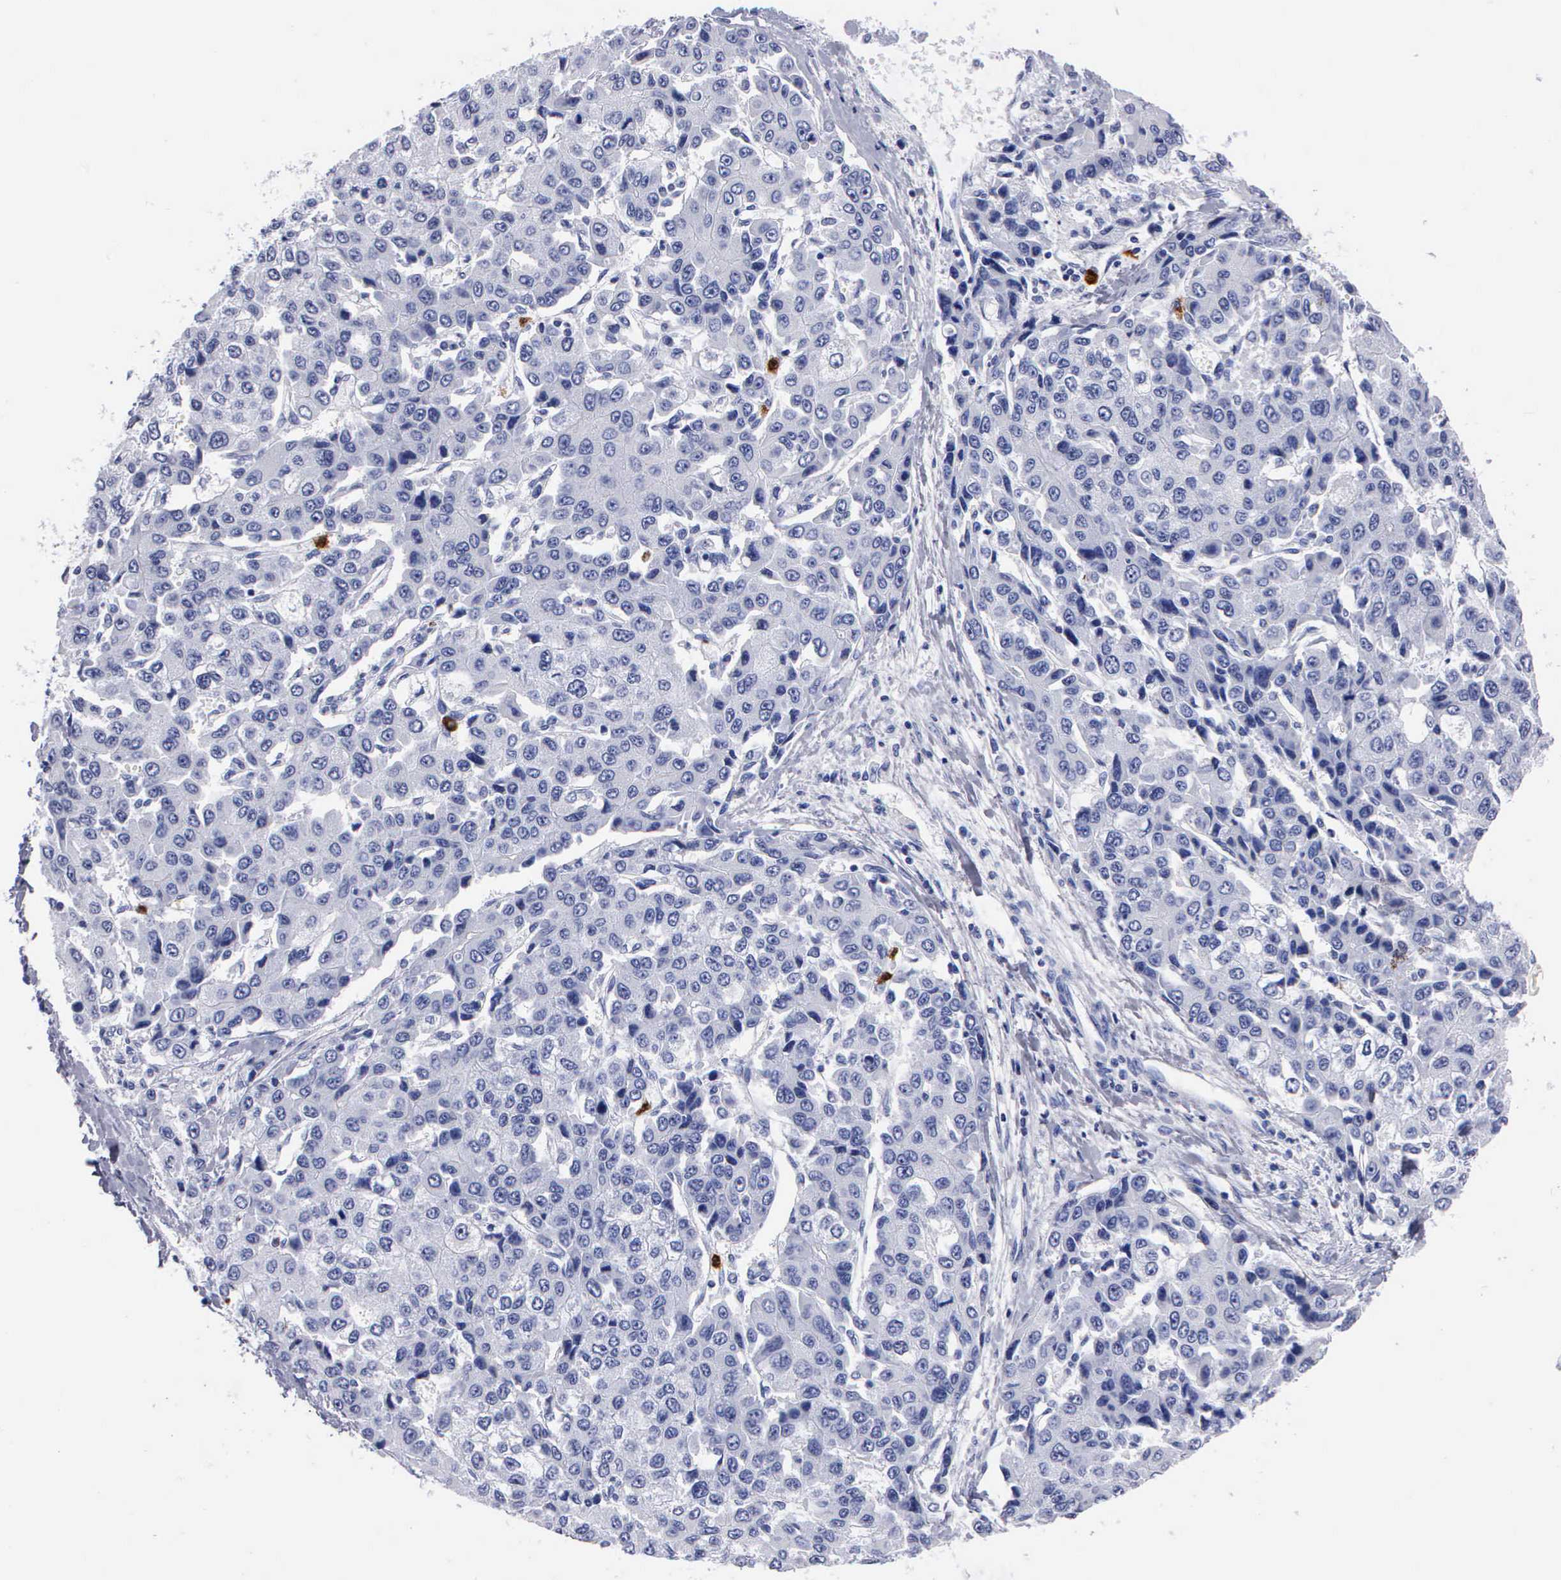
{"staining": {"intensity": "negative", "quantity": "none", "location": "none"}, "tissue": "liver cancer", "cell_type": "Tumor cells", "image_type": "cancer", "snomed": [{"axis": "morphology", "description": "Carcinoma, Hepatocellular, NOS"}, {"axis": "topography", "description": "Liver"}], "caption": "An immunohistochemistry (IHC) image of liver cancer (hepatocellular carcinoma) is shown. There is no staining in tumor cells of liver cancer (hepatocellular carcinoma).", "gene": "CTSG", "patient": {"sex": "female", "age": 66}}